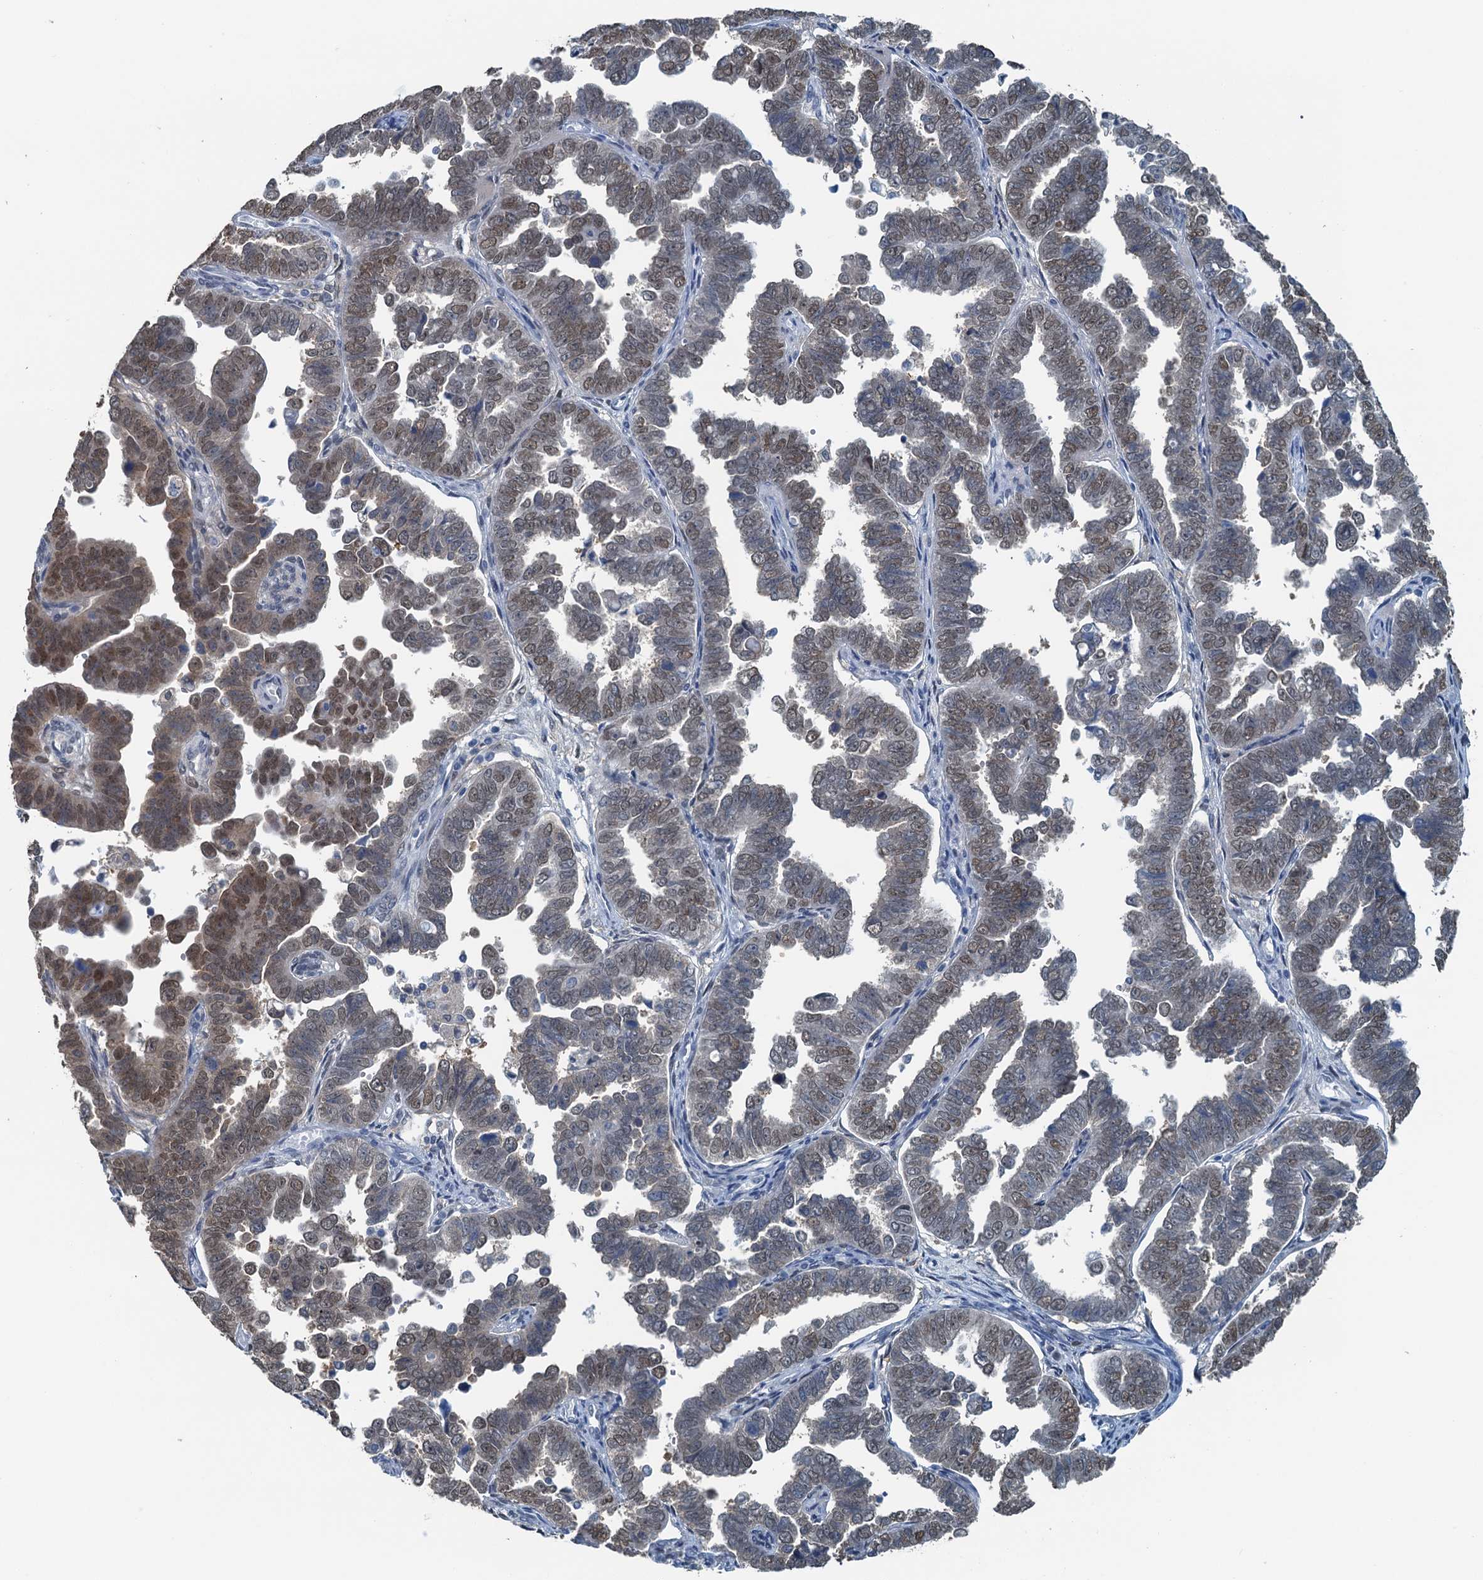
{"staining": {"intensity": "weak", "quantity": "25%-75%", "location": "nuclear"}, "tissue": "endometrial cancer", "cell_type": "Tumor cells", "image_type": "cancer", "snomed": [{"axis": "morphology", "description": "Adenocarcinoma, NOS"}, {"axis": "topography", "description": "Endometrium"}], "caption": "Endometrial adenocarcinoma stained for a protein displays weak nuclear positivity in tumor cells.", "gene": "AHCY", "patient": {"sex": "female", "age": 75}}